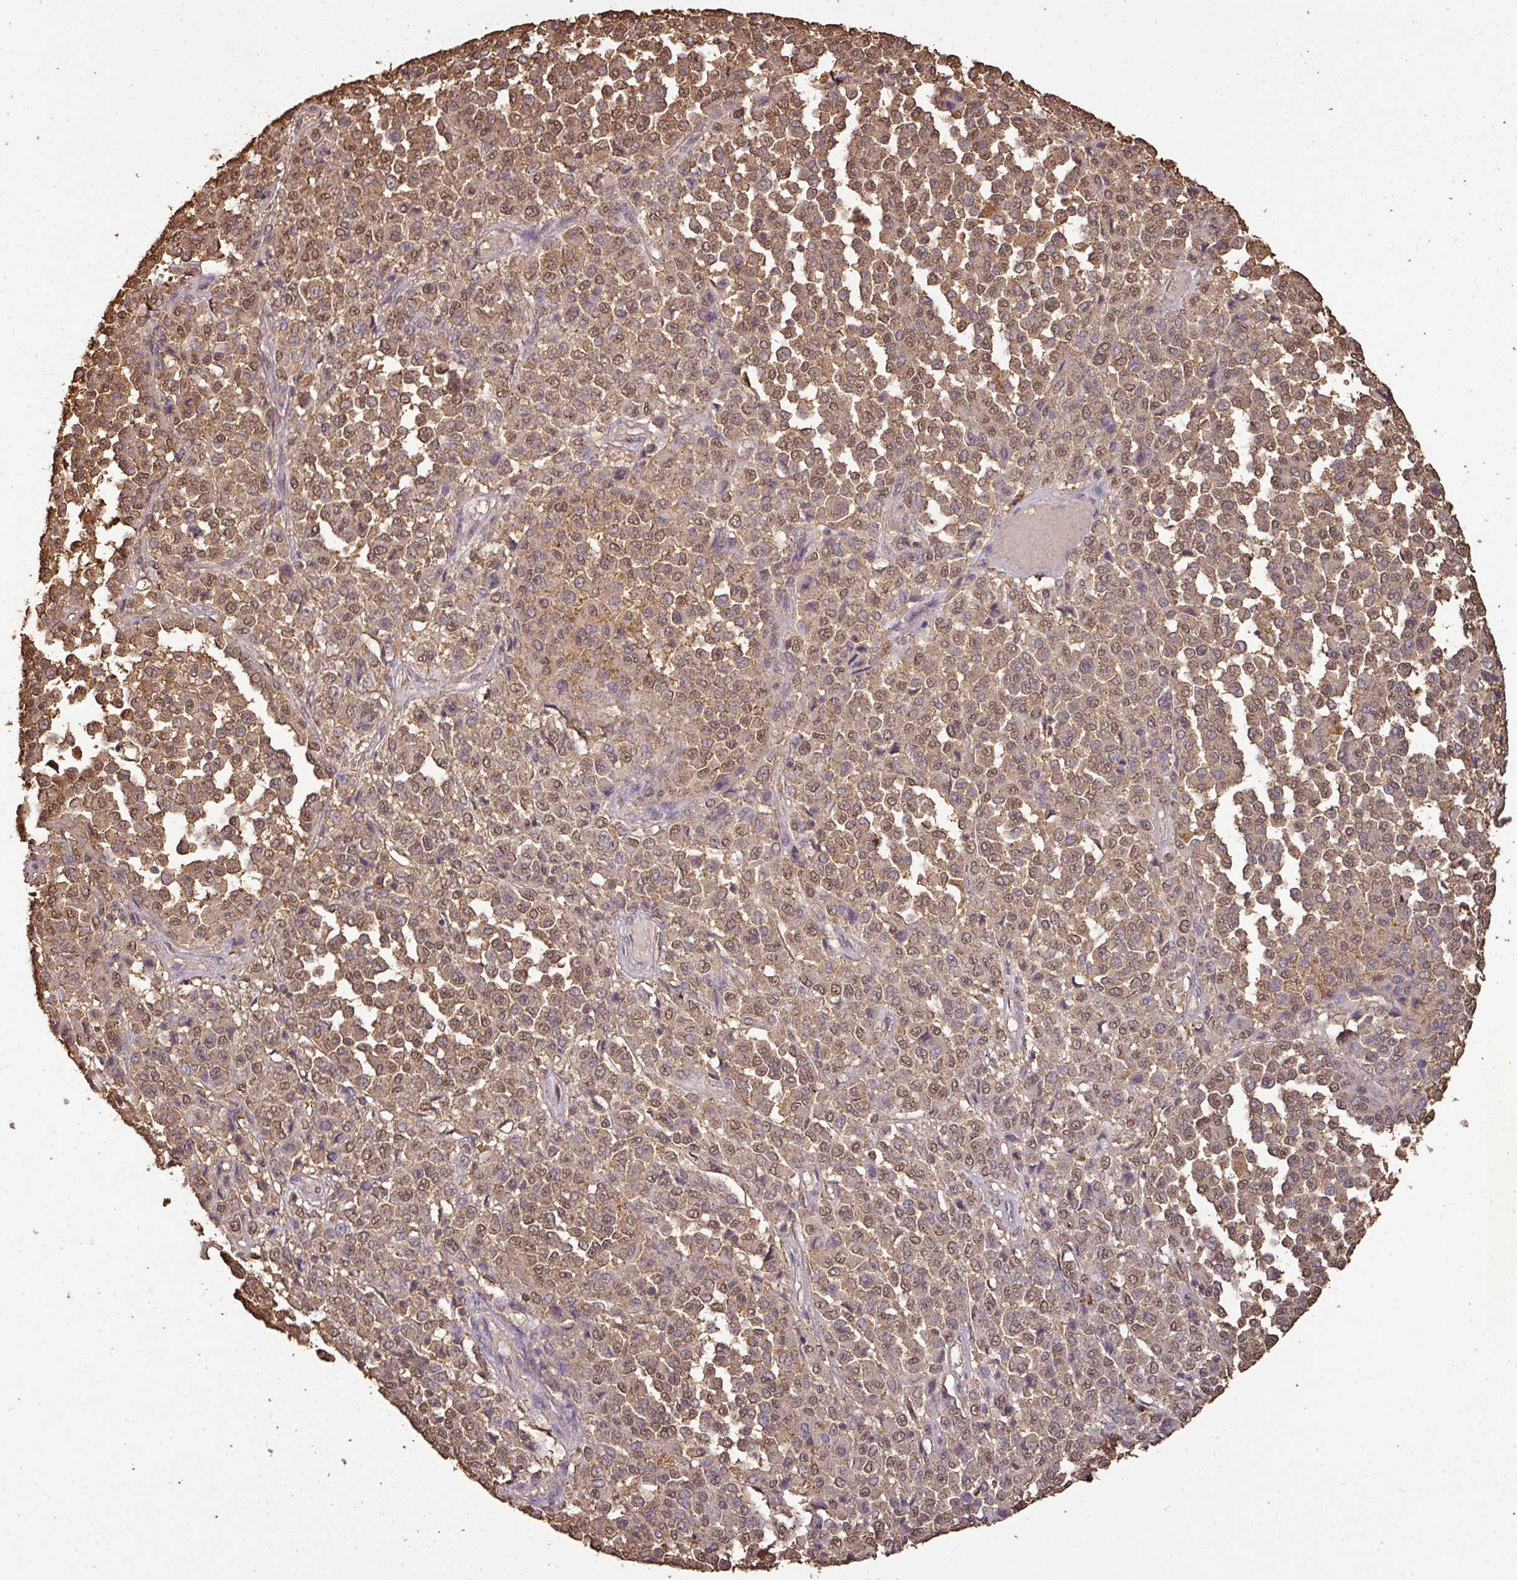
{"staining": {"intensity": "moderate", "quantity": ">75%", "location": "cytoplasmic/membranous,nuclear"}, "tissue": "melanoma", "cell_type": "Tumor cells", "image_type": "cancer", "snomed": [{"axis": "morphology", "description": "Malignant melanoma, Metastatic site"}, {"axis": "topography", "description": "Pancreas"}], "caption": "Malignant melanoma (metastatic site) tissue shows moderate cytoplasmic/membranous and nuclear staining in about >75% of tumor cells, visualized by immunohistochemistry. The staining is performed using DAB (3,3'-diaminobenzidine) brown chromogen to label protein expression. The nuclei are counter-stained blue using hematoxylin.", "gene": "ATAT1", "patient": {"sex": "female", "age": 30}}